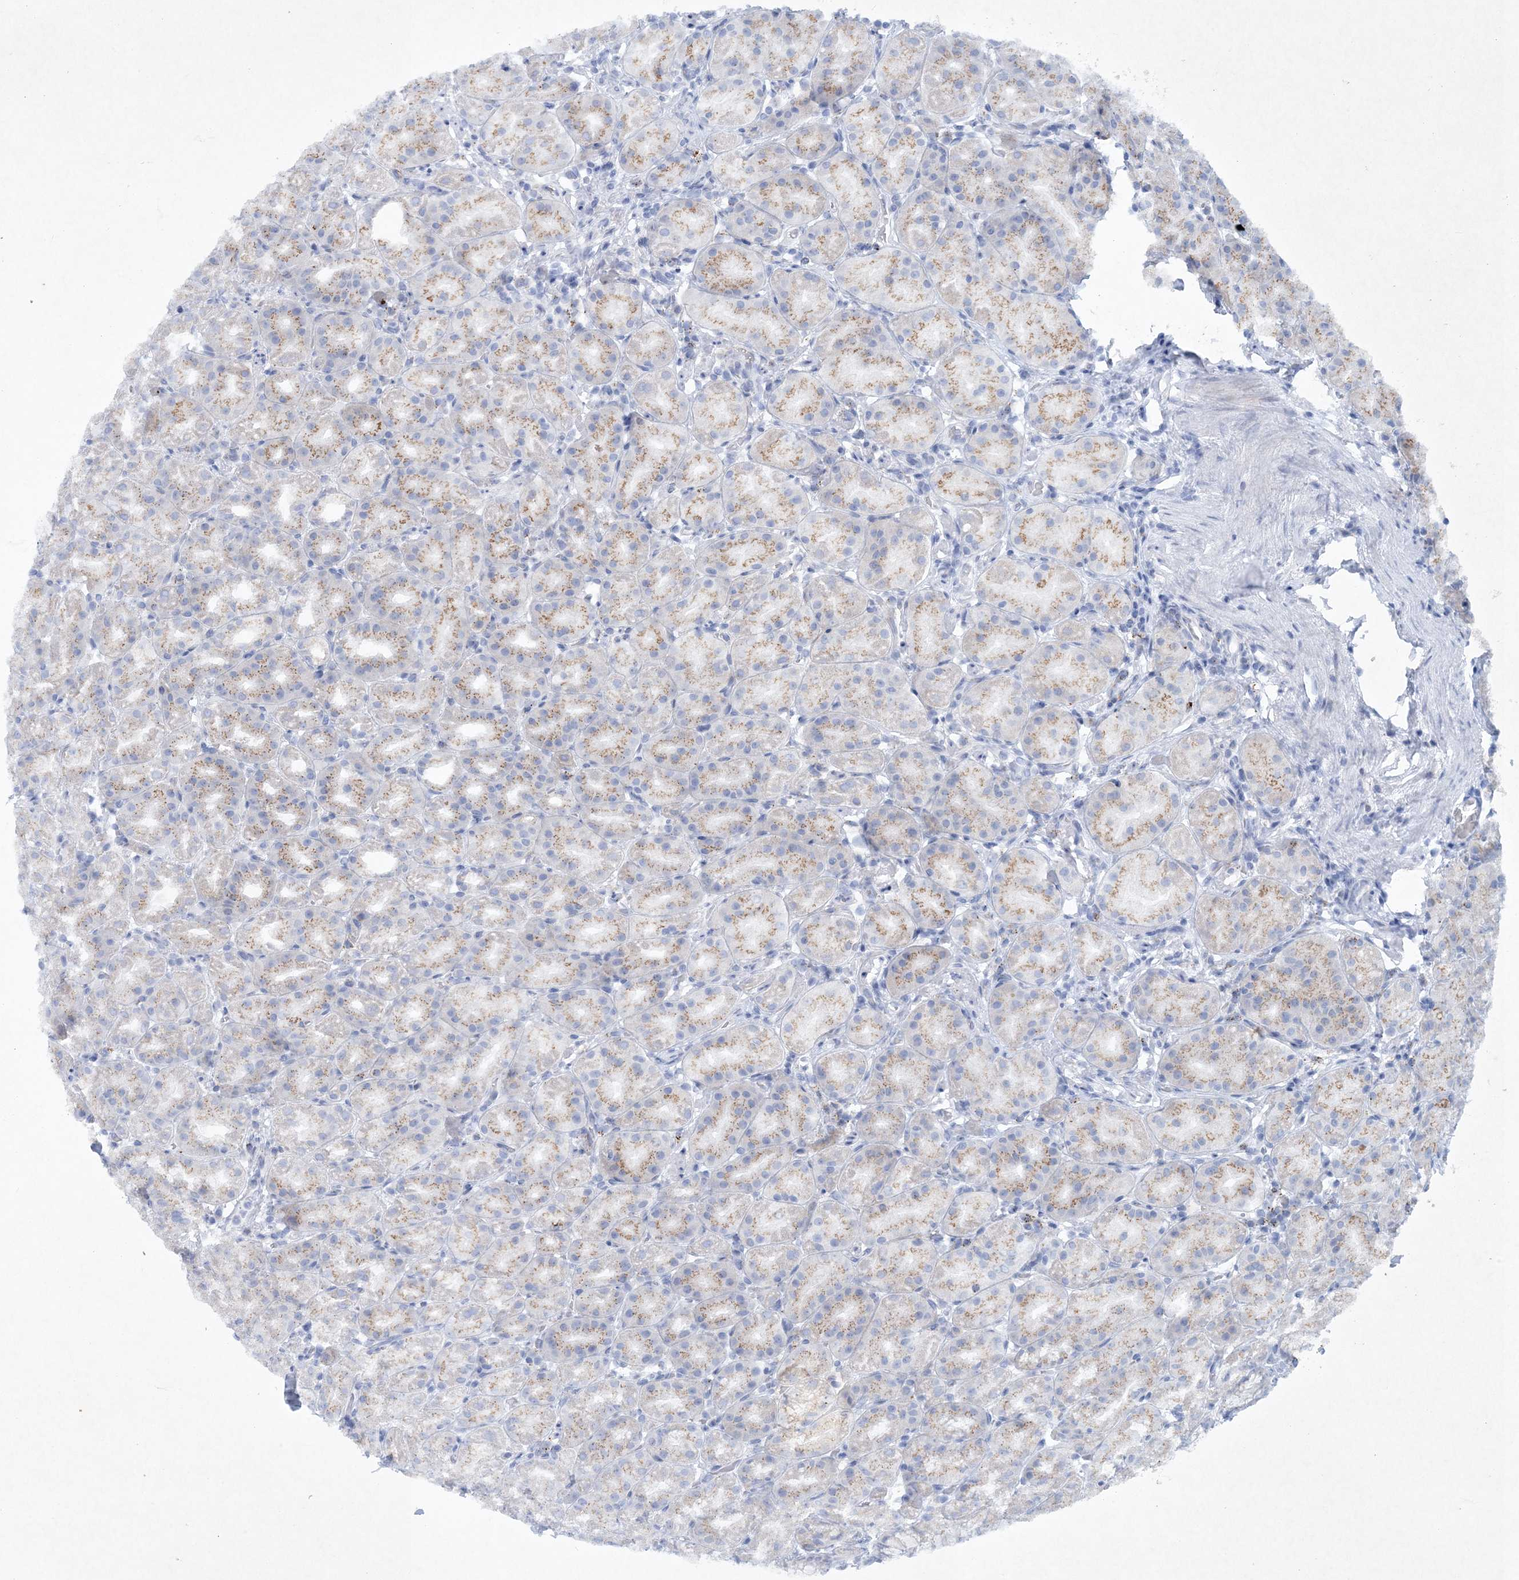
{"staining": {"intensity": "weak", "quantity": "25%-75%", "location": "cytoplasmic/membranous"}, "tissue": "stomach", "cell_type": "Glandular cells", "image_type": "normal", "snomed": [{"axis": "morphology", "description": "Normal tissue, NOS"}, {"axis": "topography", "description": "Stomach, upper"}], "caption": "Immunohistochemistry of benign stomach demonstrates low levels of weak cytoplasmic/membranous expression in about 25%-75% of glandular cells. (brown staining indicates protein expression, while blue staining denotes nuclei).", "gene": "GABRG1", "patient": {"sex": "male", "age": 68}}